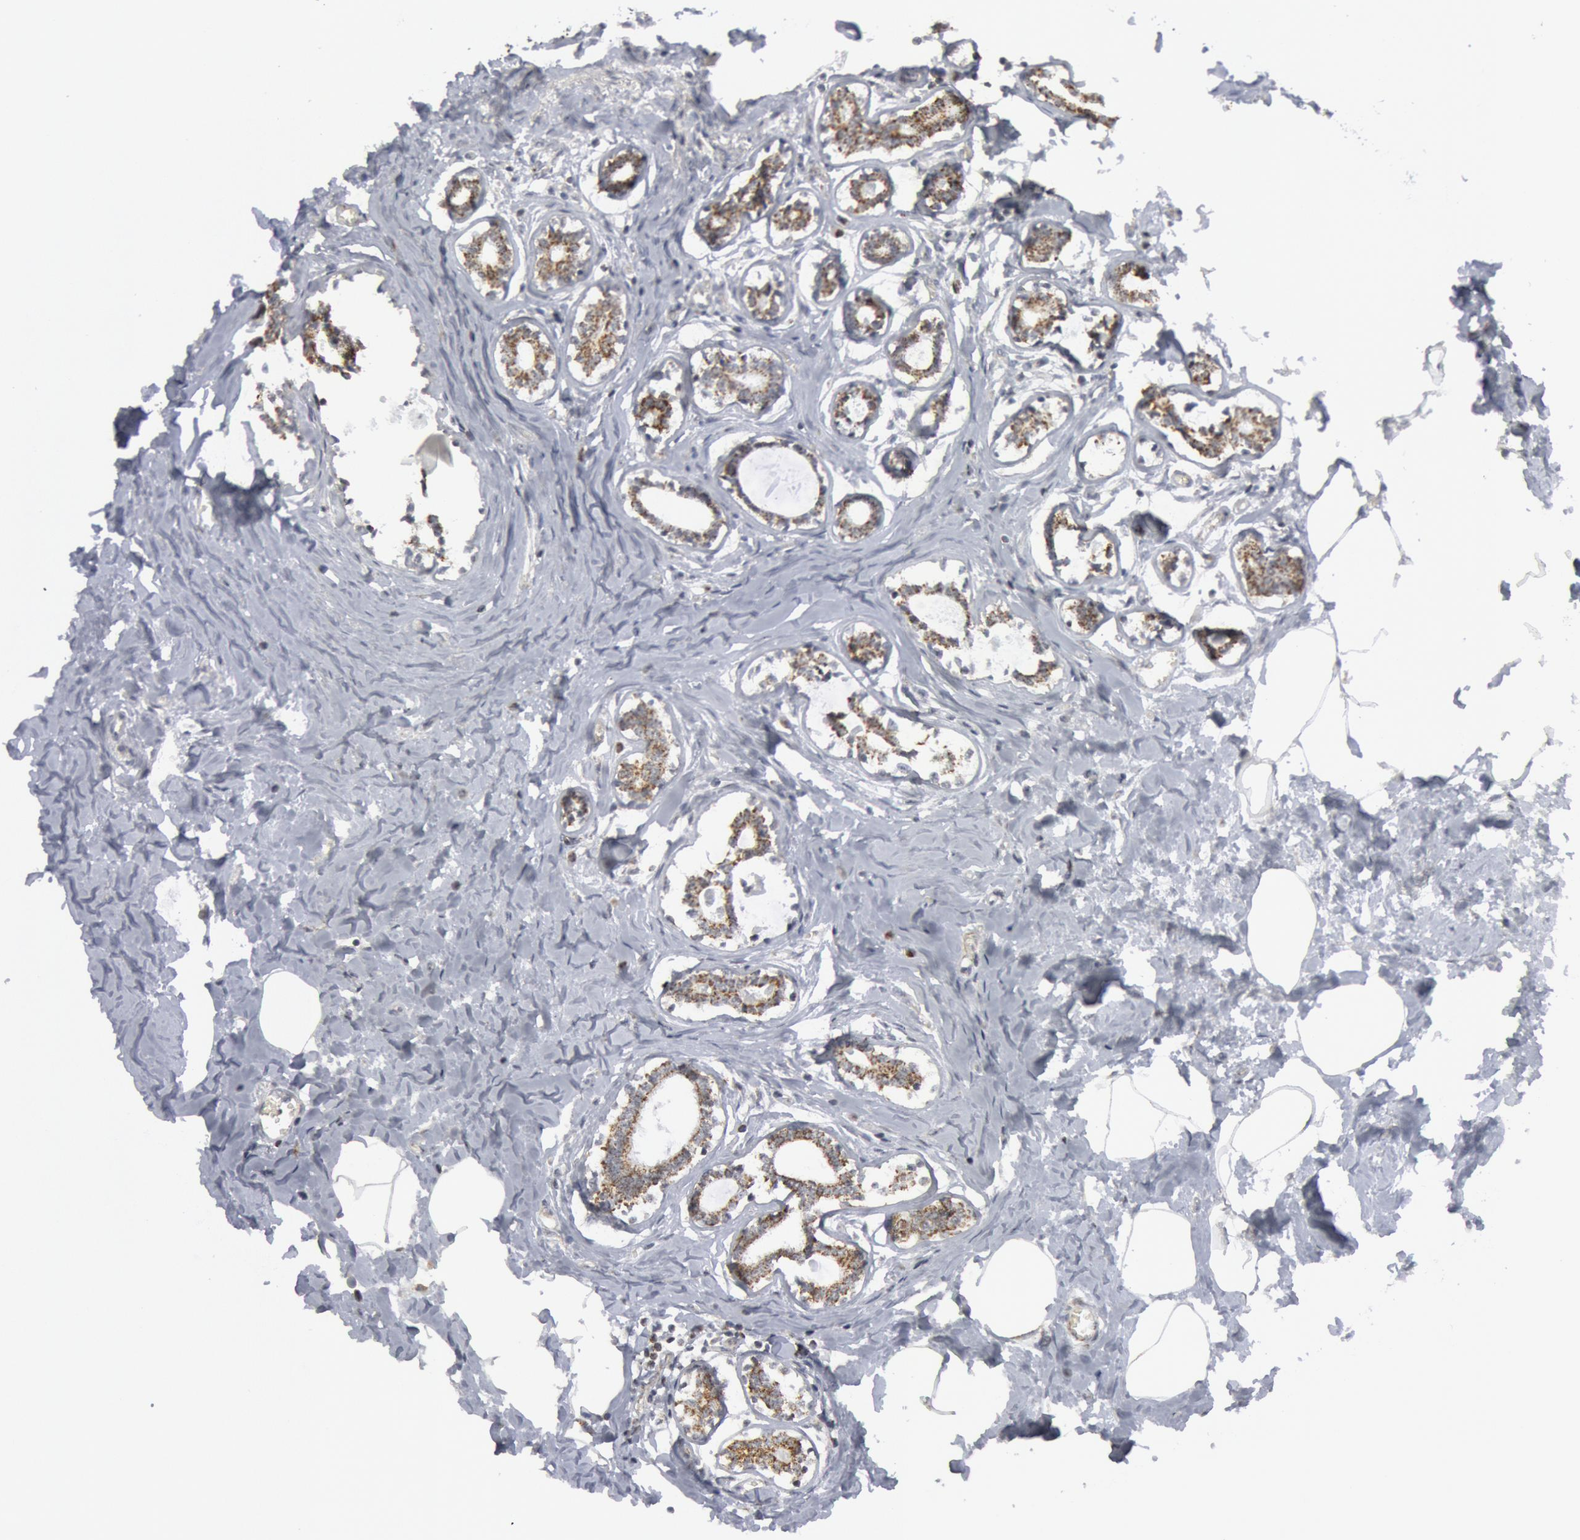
{"staining": {"intensity": "moderate", "quantity": ">75%", "location": "cytoplasmic/membranous"}, "tissue": "breast cancer", "cell_type": "Tumor cells", "image_type": "cancer", "snomed": [{"axis": "morphology", "description": "Lobular carcinoma"}, {"axis": "topography", "description": "Breast"}], "caption": "The photomicrograph exhibits immunohistochemical staining of breast cancer (lobular carcinoma). There is moderate cytoplasmic/membranous positivity is seen in about >75% of tumor cells.", "gene": "CASP9", "patient": {"sex": "female", "age": 51}}